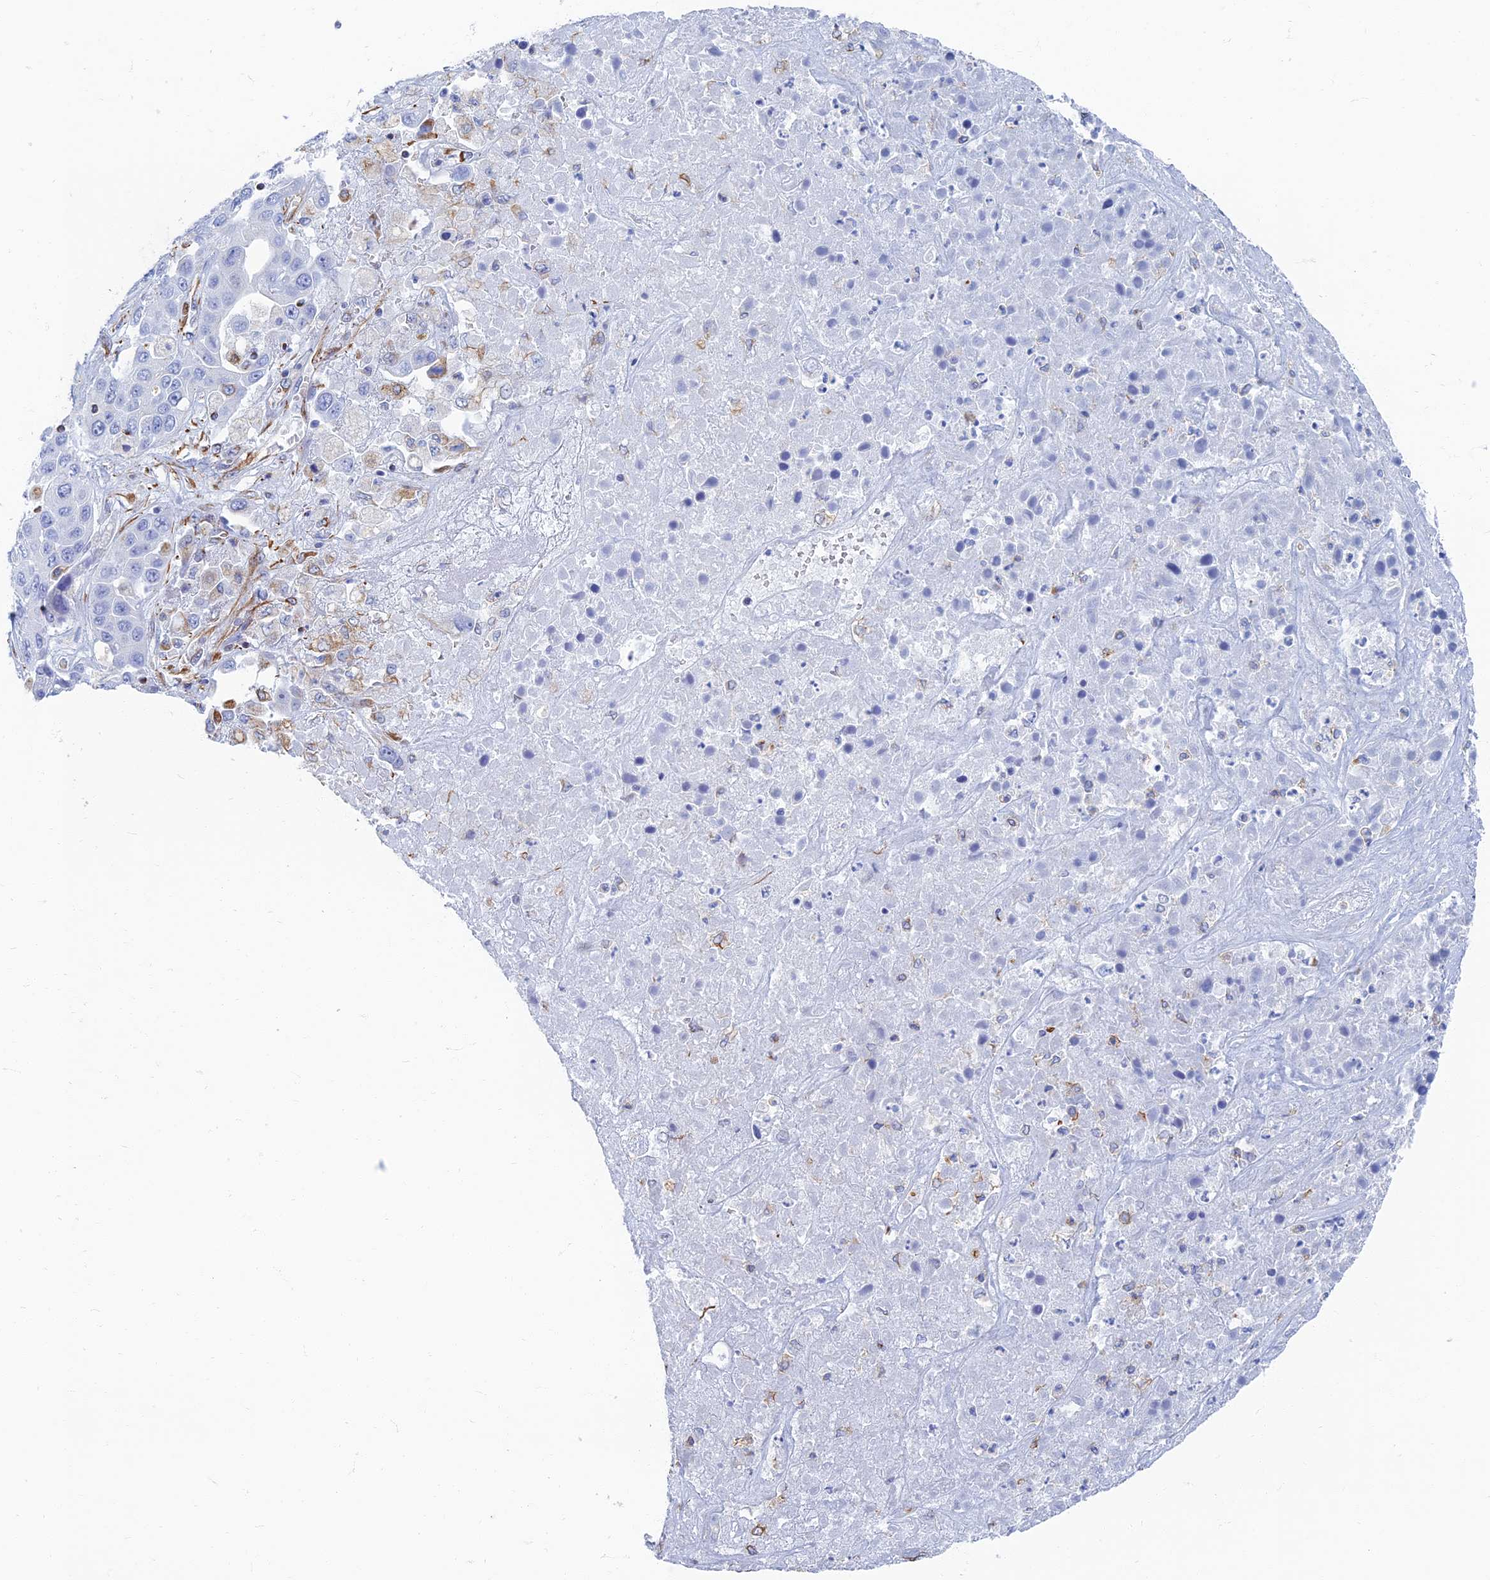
{"staining": {"intensity": "negative", "quantity": "none", "location": "none"}, "tissue": "liver cancer", "cell_type": "Tumor cells", "image_type": "cancer", "snomed": [{"axis": "morphology", "description": "Cholangiocarcinoma"}, {"axis": "topography", "description": "Liver"}], "caption": "The histopathology image displays no staining of tumor cells in liver cancer.", "gene": "RMC1", "patient": {"sex": "female", "age": 52}}